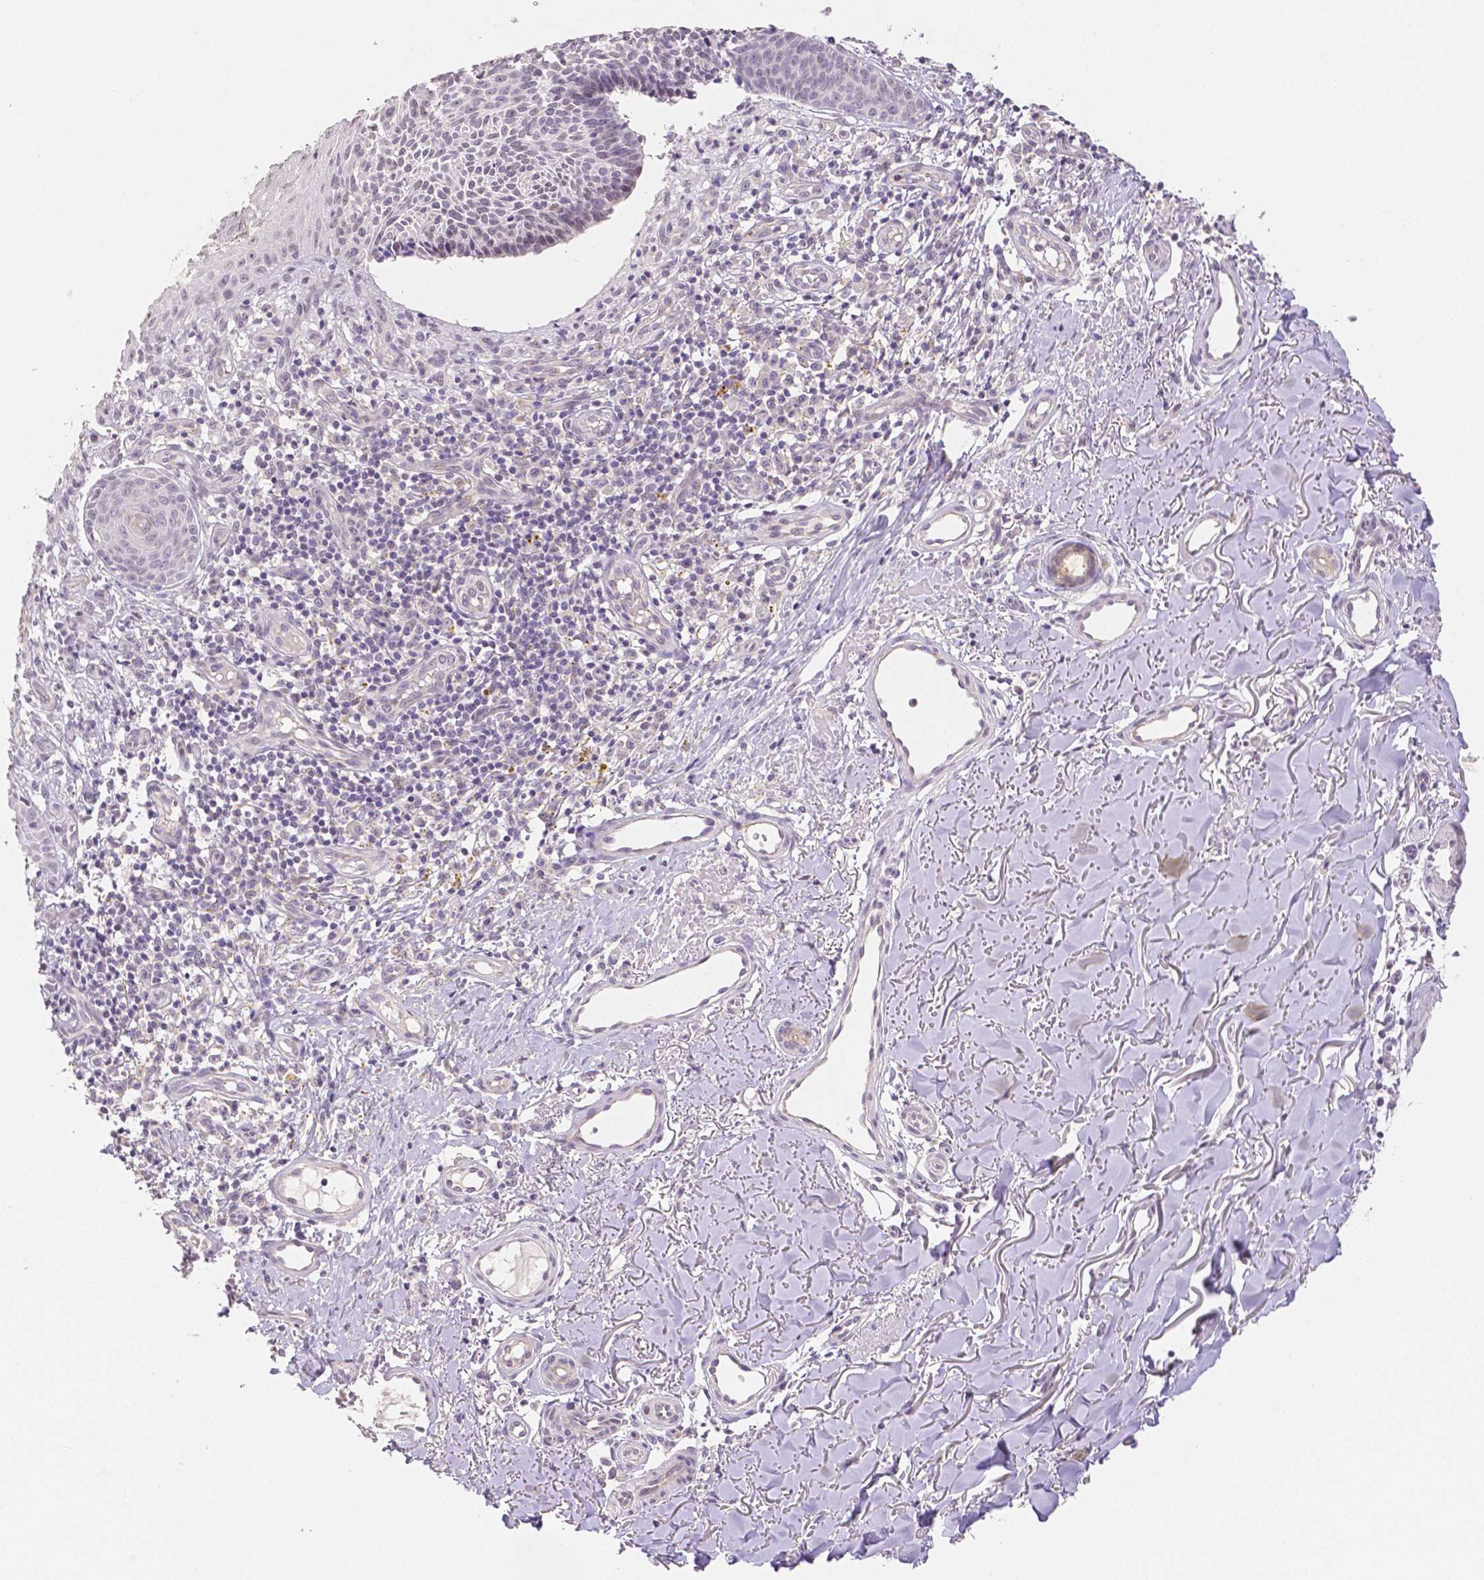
{"staining": {"intensity": "negative", "quantity": "none", "location": "none"}, "tissue": "skin cancer", "cell_type": "Tumor cells", "image_type": "cancer", "snomed": [{"axis": "morphology", "description": "Basal cell carcinoma"}, {"axis": "topography", "description": "Skin"}], "caption": "DAB (3,3'-diaminobenzidine) immunohistochemical staining of human skin cancer (basal cell carcinoma) reveals no significant staining in tumor cells.", "gene": "OCLN", "patient": {"sex": "male", "age": 88}}